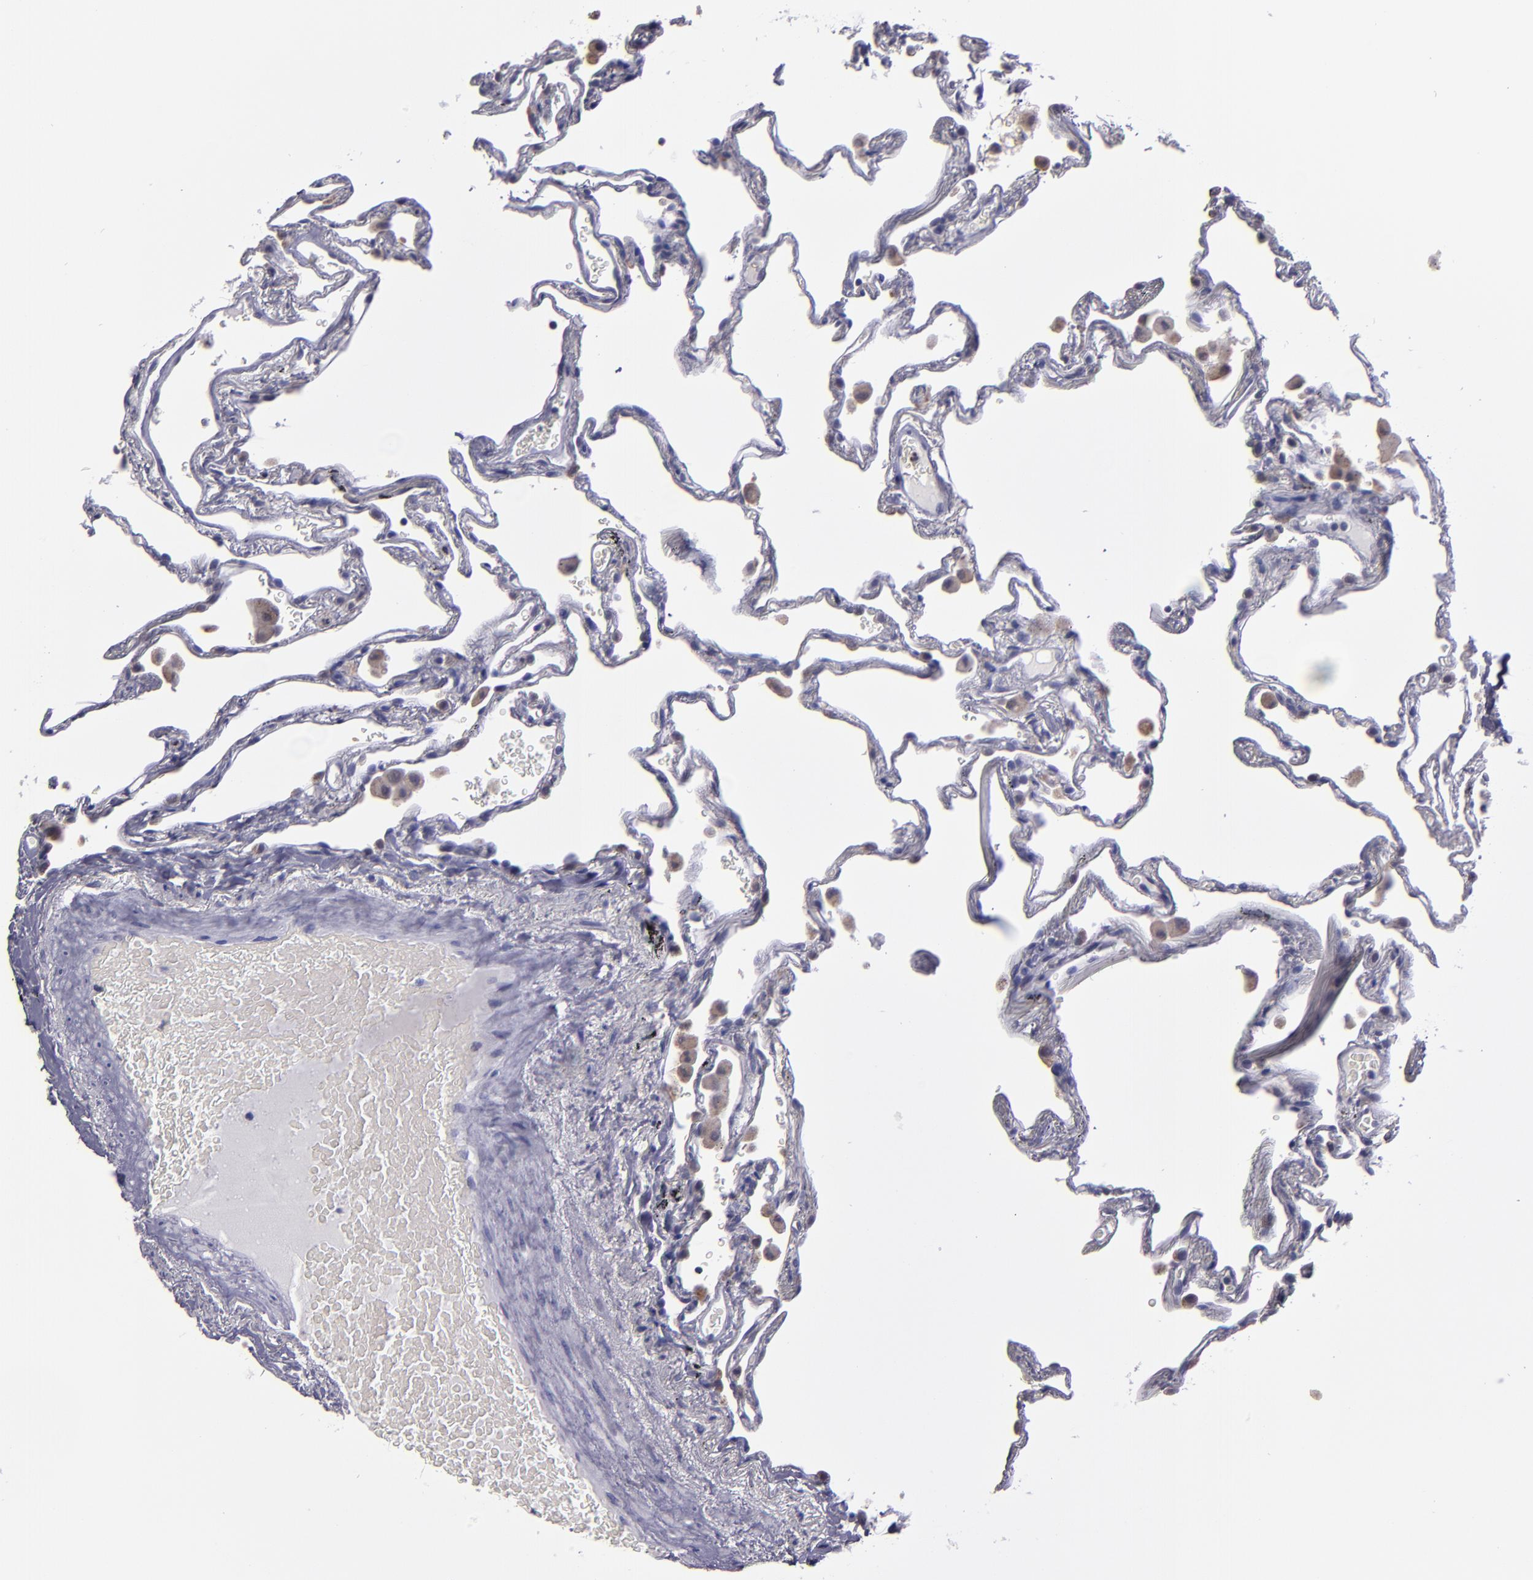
{"staining": {"intensity": "negative", "quantity": "none", "location": "none"}, "tissue": "lung", "cell_type": "Alveolar cells", "image_type": "normal", "snomed": [{"axis": "morphology", "description": "Normal tissue, NOS"}, {"axis": "morphology", "description": "Inflammation, NOS"}, {"axis": "topography", "description": "Lung"}], "caption": "This photomicrograph is of unremarkable lung stained with IHC to label a protein in brown with the nuclei are counter-stained blue. There is no expression in alveolar cells.", "gene": "CEBPE", "patient": {"sex": "male", "age": 69}}